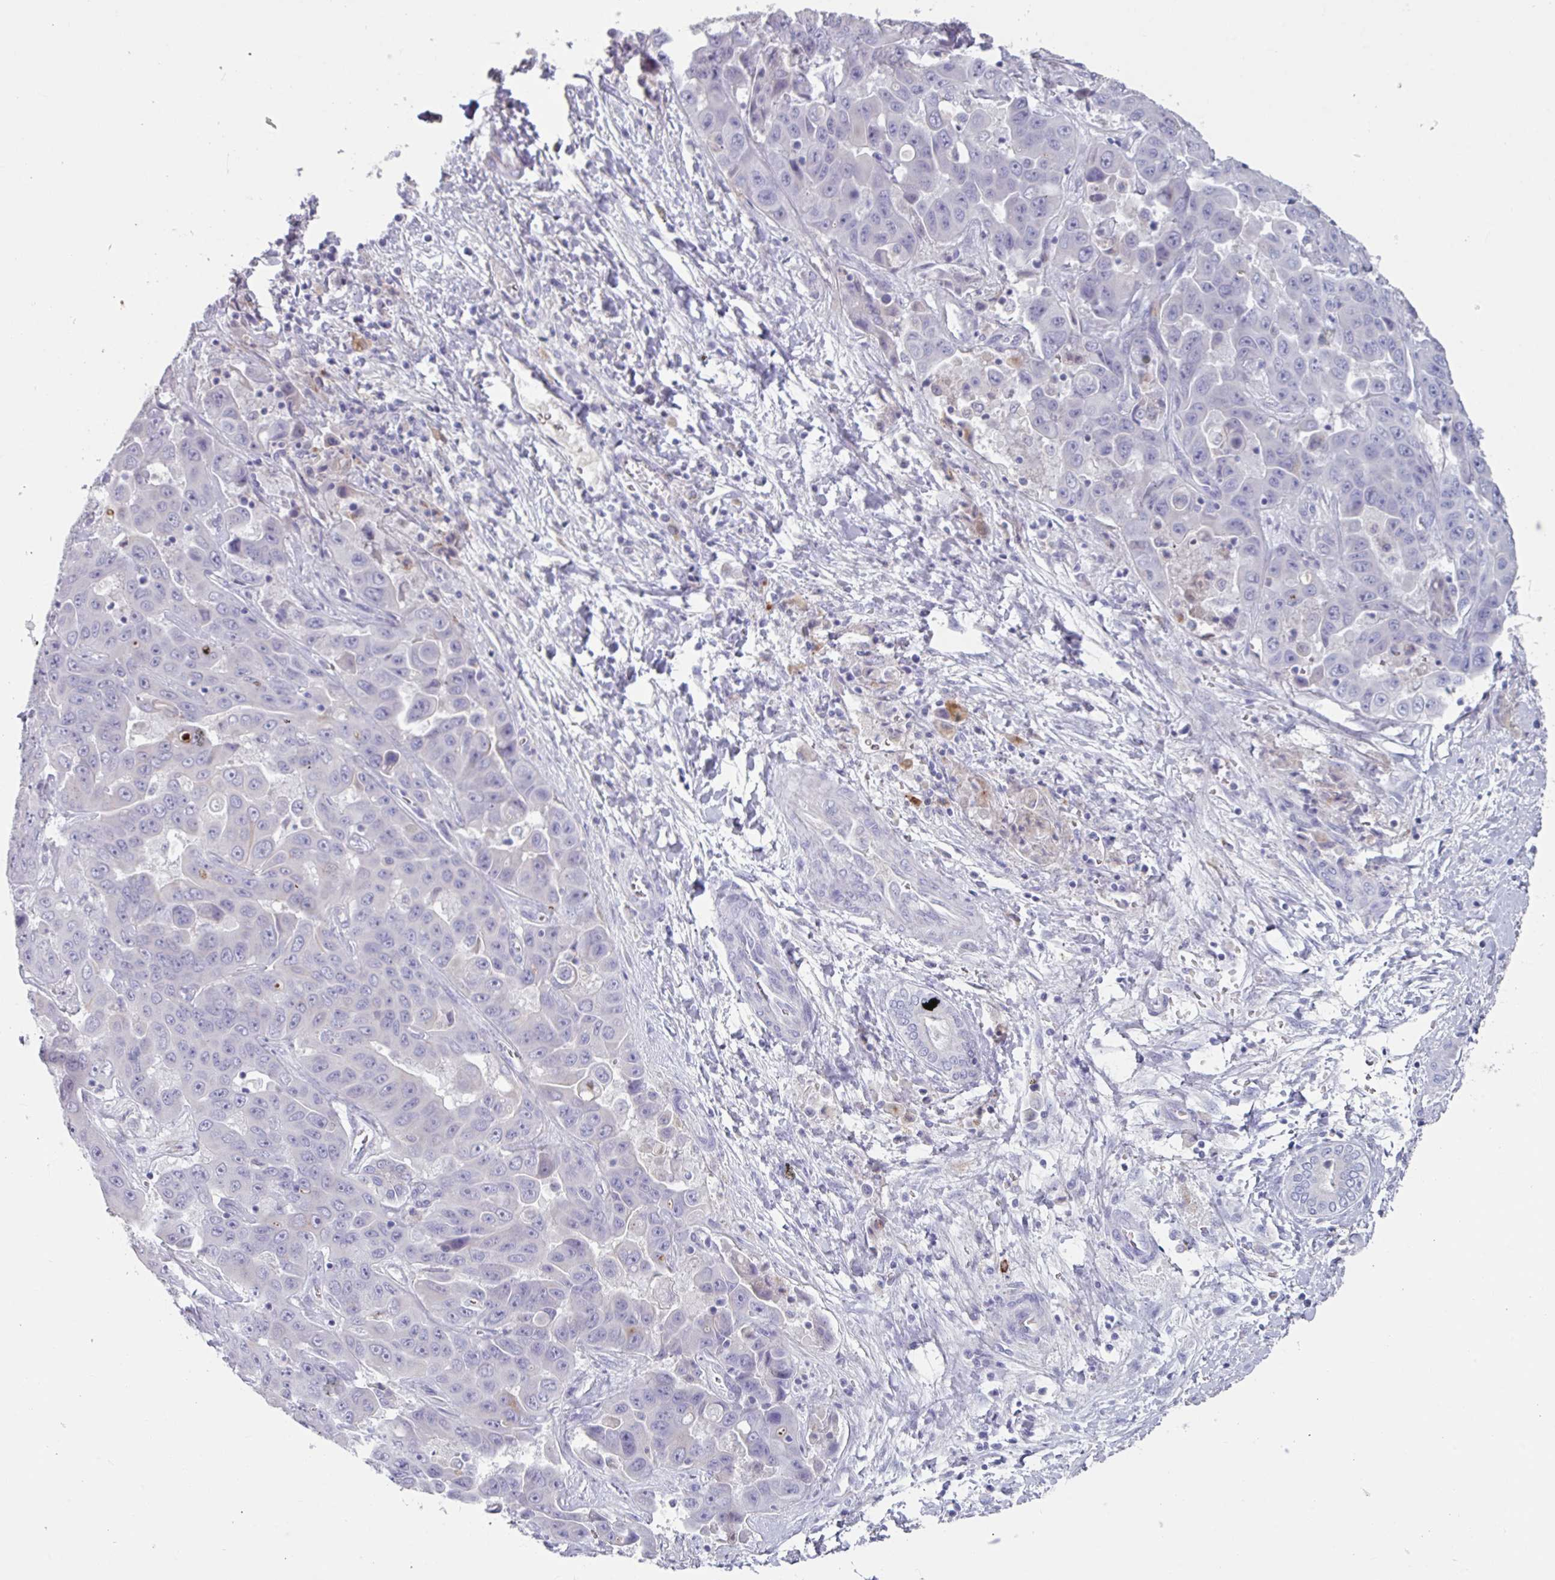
{"staining": {"intensity": "negative", "quantity": "none", "location": "none"}, "tissue": "liver cancer", "cell_type": "Tumor cells", "image_type": "cancer", "snomed": [{"axis": "morphology", "description": "Cholangiocarcinoma"}, {"axis": "topography", "description": "Liver"}], "caption": "A micrograph of human liver cholangiocarcinoma is negative for staining in tumor cells.", "gene": "OR2T10", "patient": {"sex": "female", "age": 52}}